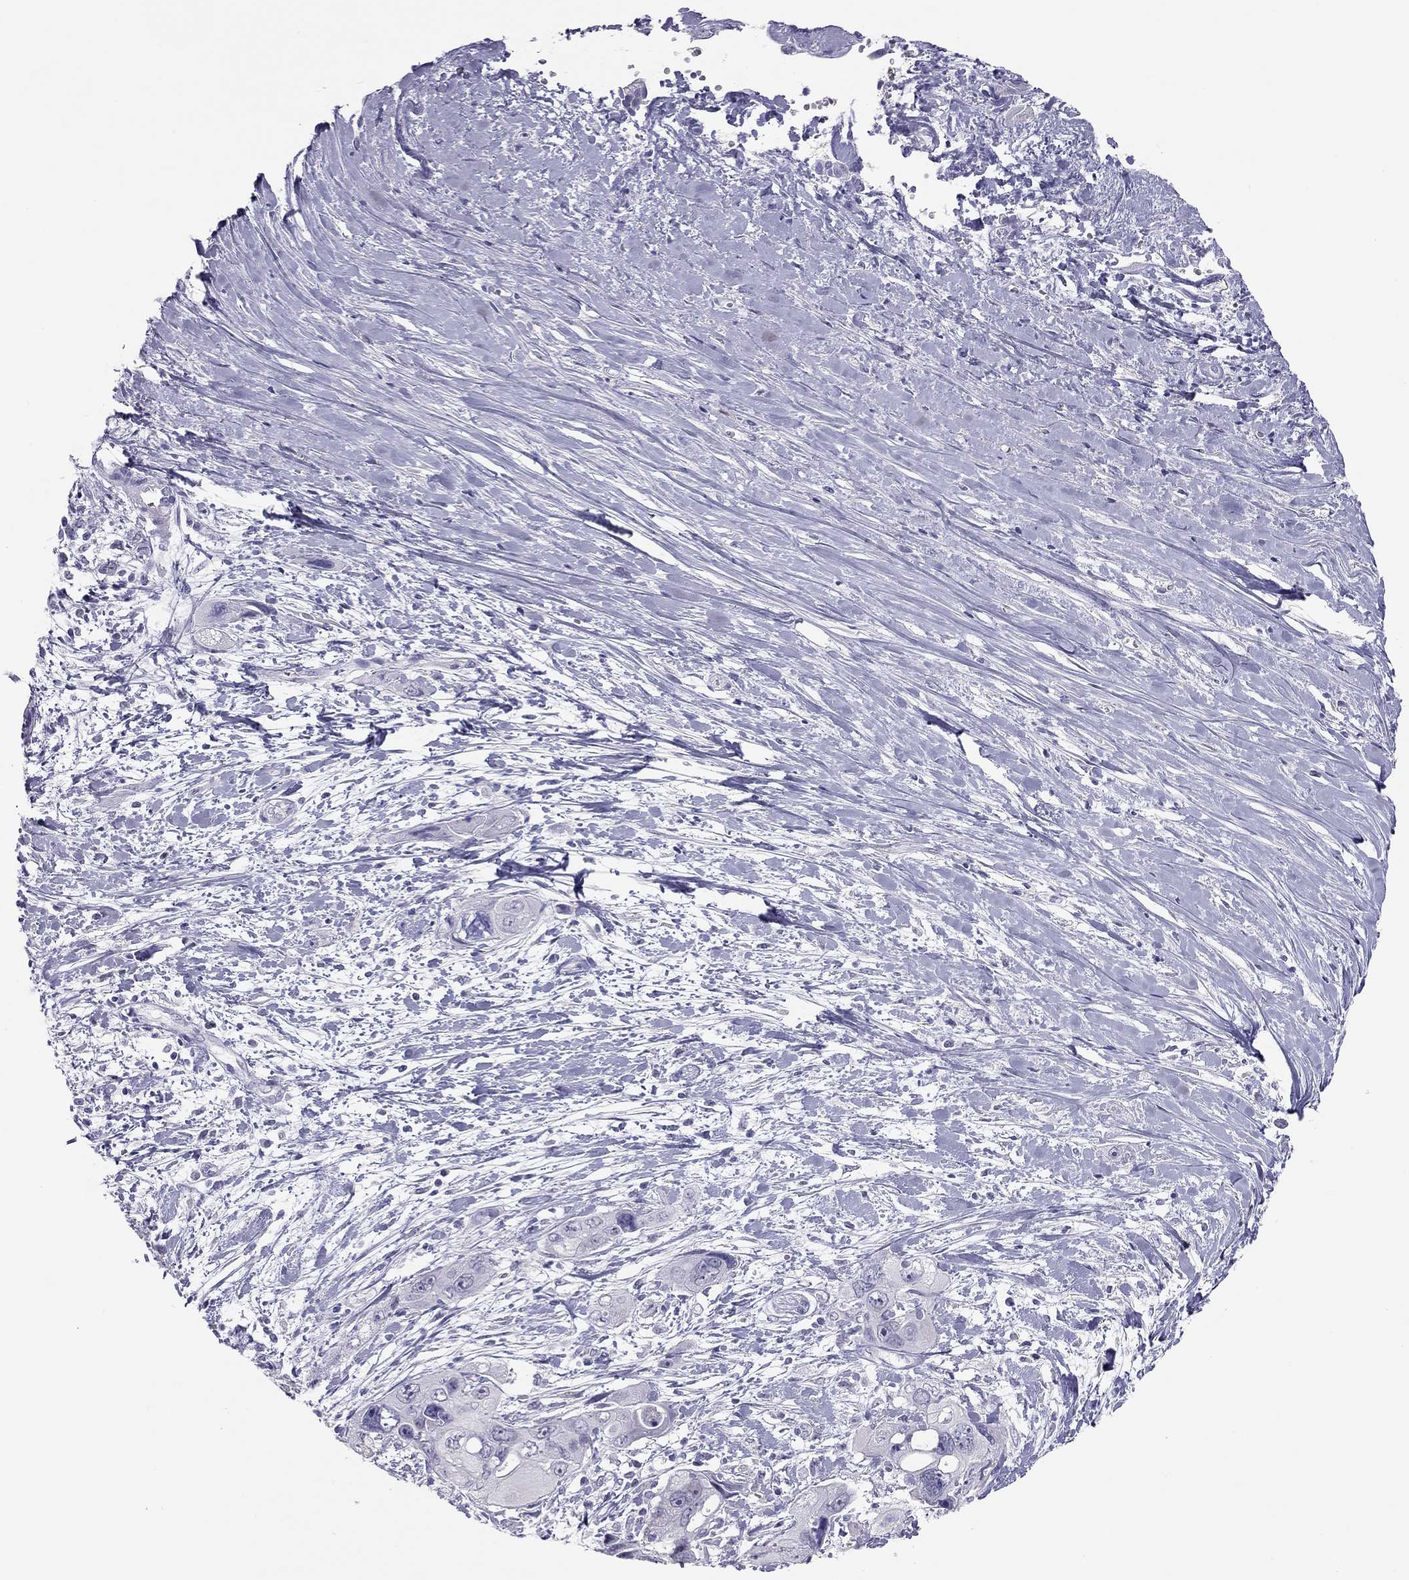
{"staining": {"intensity": "negative", "quantity": "none", "location": "none"}, "tissue": "pancreatic cancer", "cell_type": "Tumor cells", "image_type": "cancer", "snomed": [{"axis": "morphology", "description": "Adenocarcinoma, NOS"}, {"axis": "topography", "description": "Pancreas"}], "caption": "Immunohistochemistry photomicrograph of neoplastic tissue: adenocarcinoma (pancreatic) stained with DAB demonstrates no significant protein positivity in tumor cells.", "gene": "SPATA12", "patient": {"sex": "male", "age": 47}}